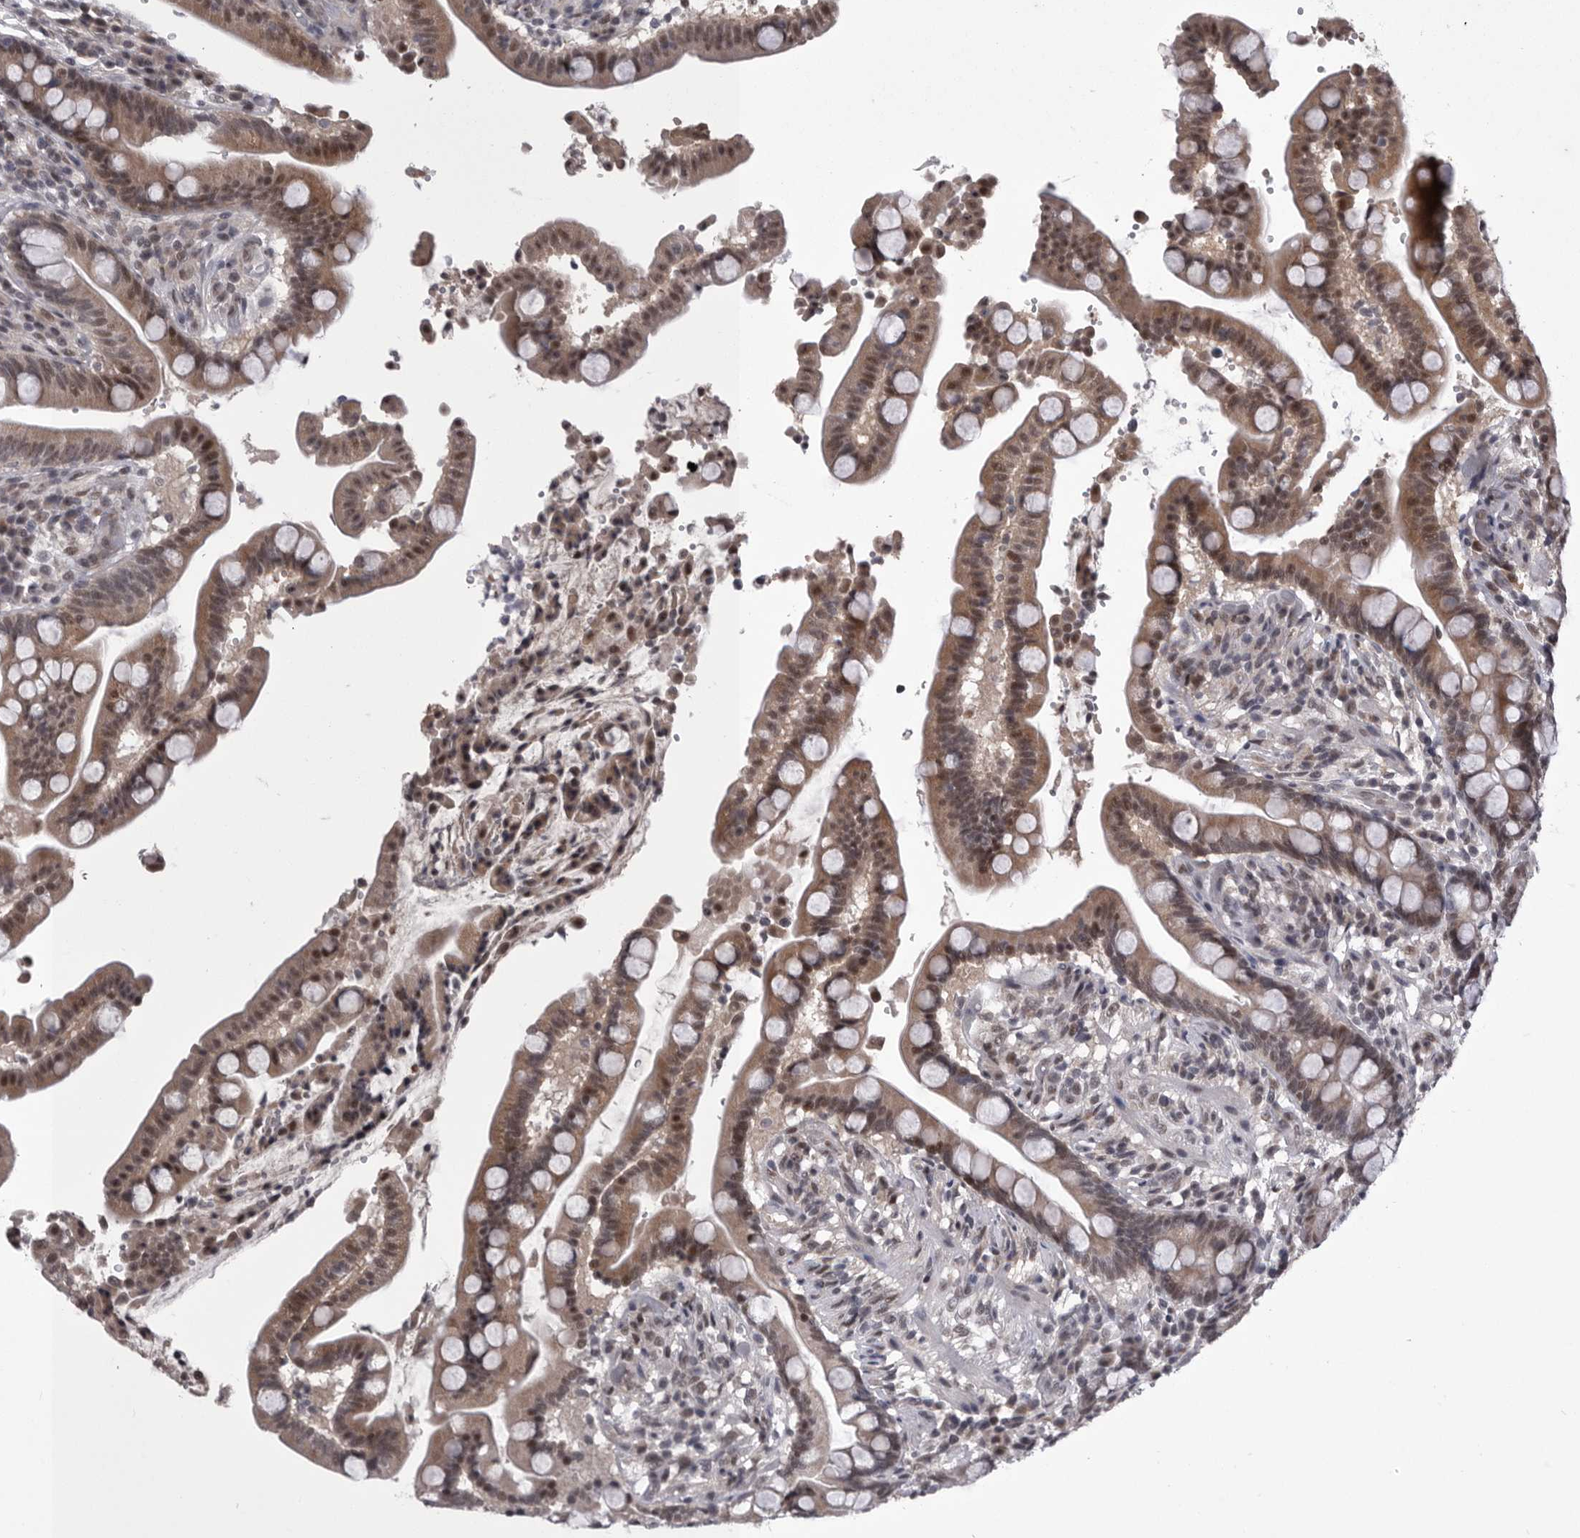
{"staining": {"intensity": "weak", "quantity": ">75%", "location": "nuclear"}, "tissue": "colon", "cell_type": "Endothelial cells", "image_type": "normal", "snomed": [{"axis": "morphology", "description": "Normal tissue, NOS"}, {"axis": "topography", "description": "Colon"}], "caption": "Protein positivity by immunohistochemistry reveals weak nuclear expression in about >75% of endothelial cells in normal colon. Using DAB (brown) and hematoxylin (blue) stains, captured at high magnification using brightfield microscopy.", "gene": "PRPF3", "patient": {"sex": "male", "age": 73}}